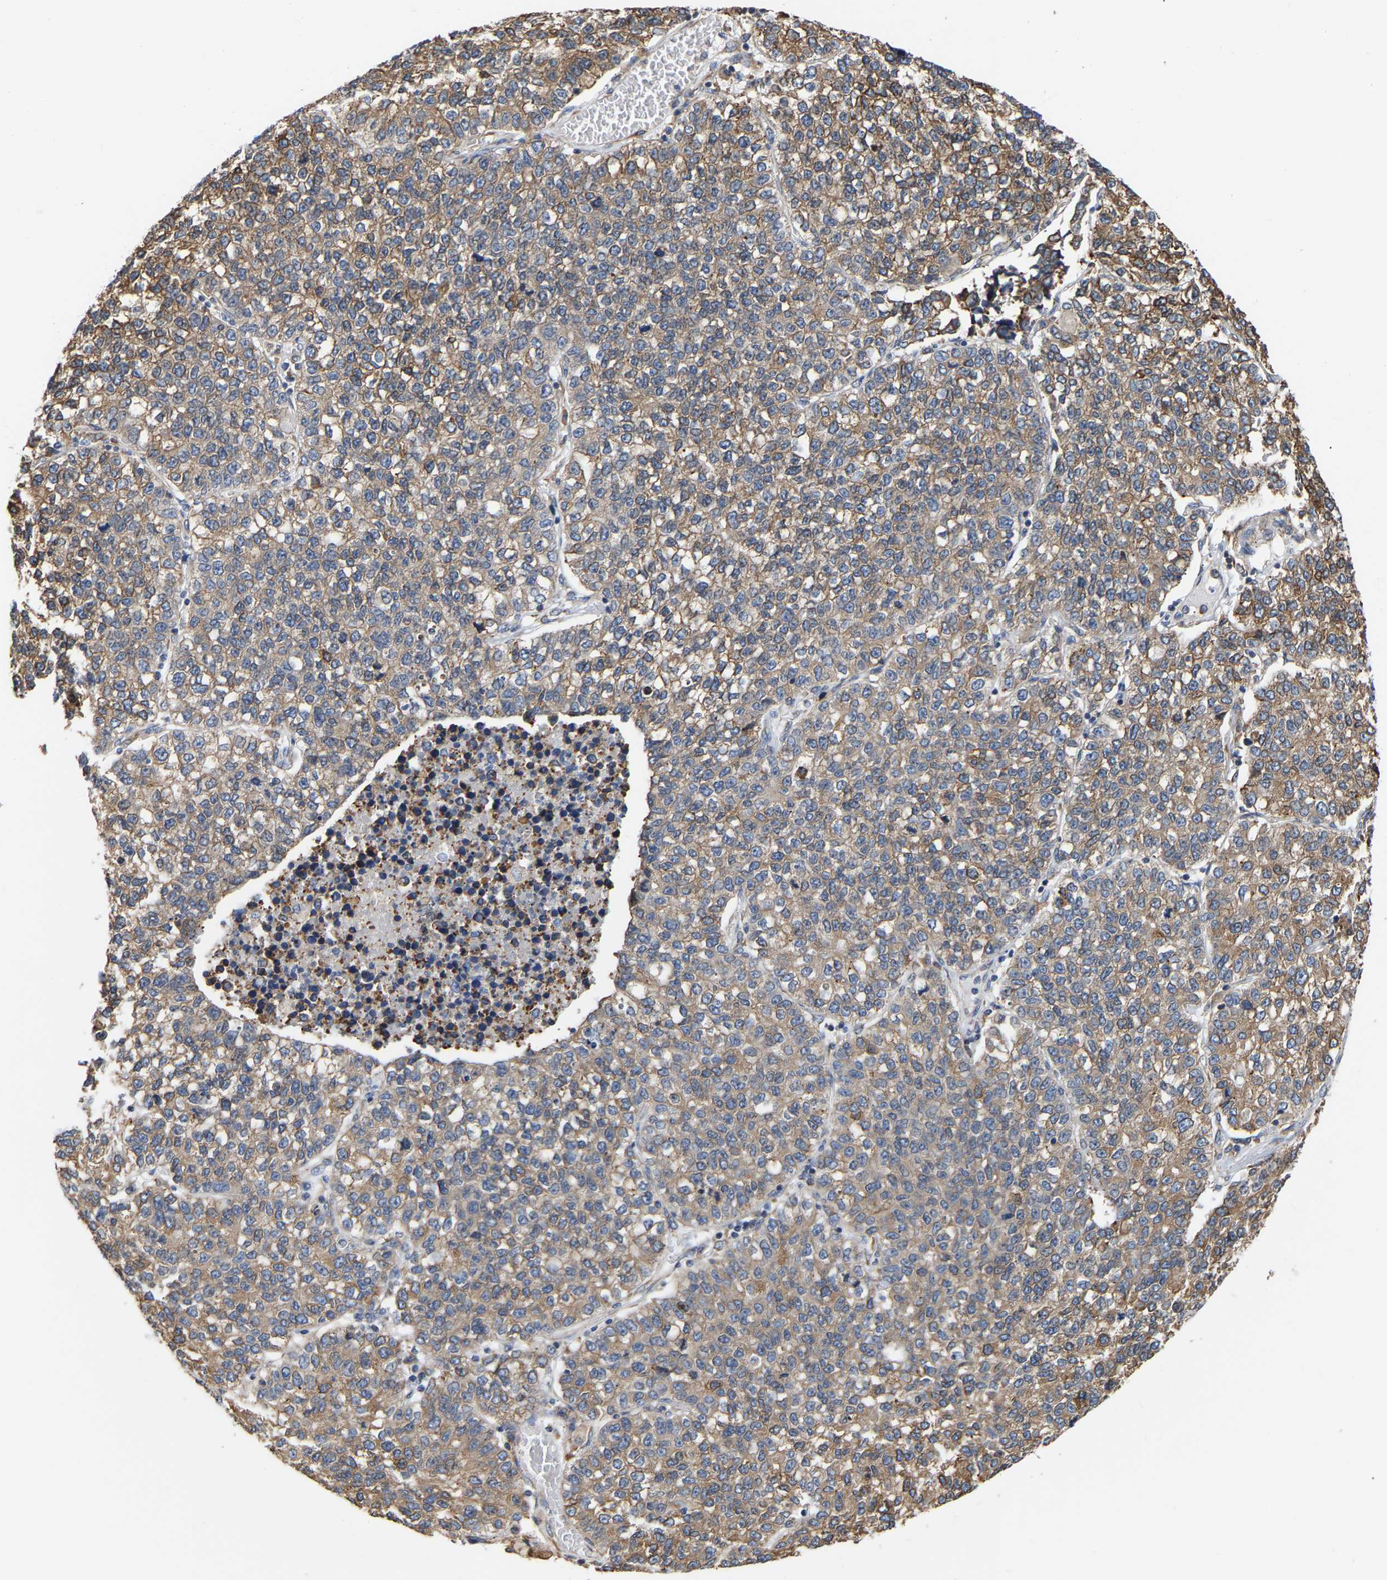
{"staining": {"intensity": "moderate", "quantity": ">75%", "location": "cytoplasmic/membranous"}, "tissue": "lung cancer", "cell_type": "Tumor cells", "image_type": "cancer", "snomed": [{"axis": "morphology", "description": "Adenocarcinoma, NOS"}, {"axis": "topography", "description": "Lung"}], "caption": "Adenocarcinoma (lung) stained with DAB (3,3'-diaminobenzidine) IHC displays medium levels of moderate cytoplasmic/membranous staining in approximately >75% of tumor cells. Using DAB (3,3'-diaminobenzidine) (brown) and hematoxylin (blue) stains, captured at high magnification using brightfield microscopy.", "gene": "ARAP1", "patient": {"sex": "male", "age": 49}}